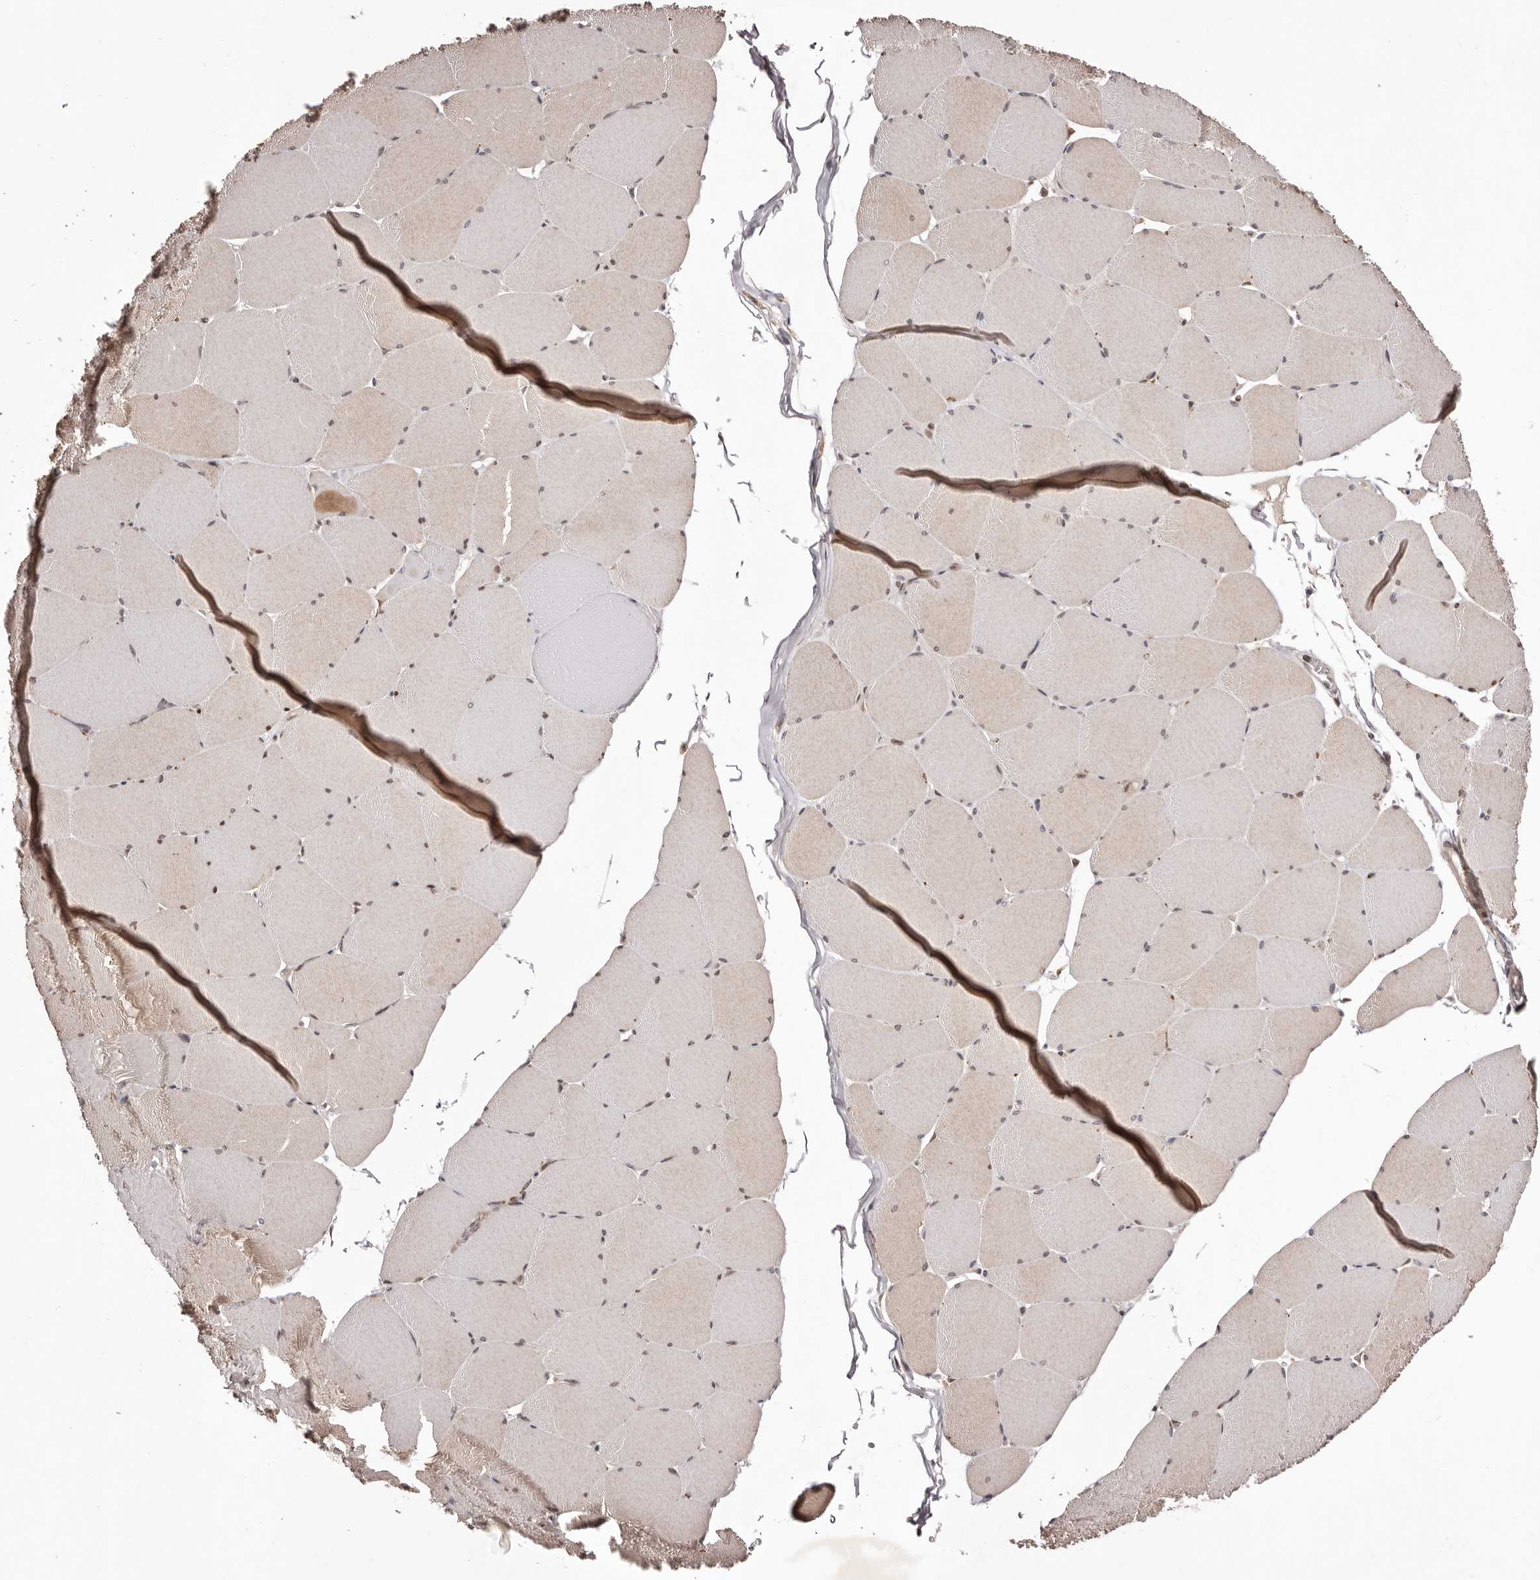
{"staining": {"intensity": "weak", "quantity": "25%-75%", "location": "cytoplasmic/membranous,nuclear"}, "tissue": "skeletal muscle", "cell_type": "Myocytes", "image_type": "normal", "snomed": [{"axis": "morphology", "description": "Normal tissue, NOS"}, {"axis": "topography", "description": "Skeletal muscle"}, {"axis": "topography", "description": "Head-Neck"}], "caption": "Brown immunohistochemical staining in benign human skeletal muscle shows weak cytoplasmic/membranous,nuclear staining in about 25%-75% of myocytes. Using DAB (3,3'-diaminobenzidine) (brown) and hematoxylin (blue) stains, captured at high magnification using brightfield microscopy.", "gene": "EGR3", "patient": {"sex": "male", "age": 66}}